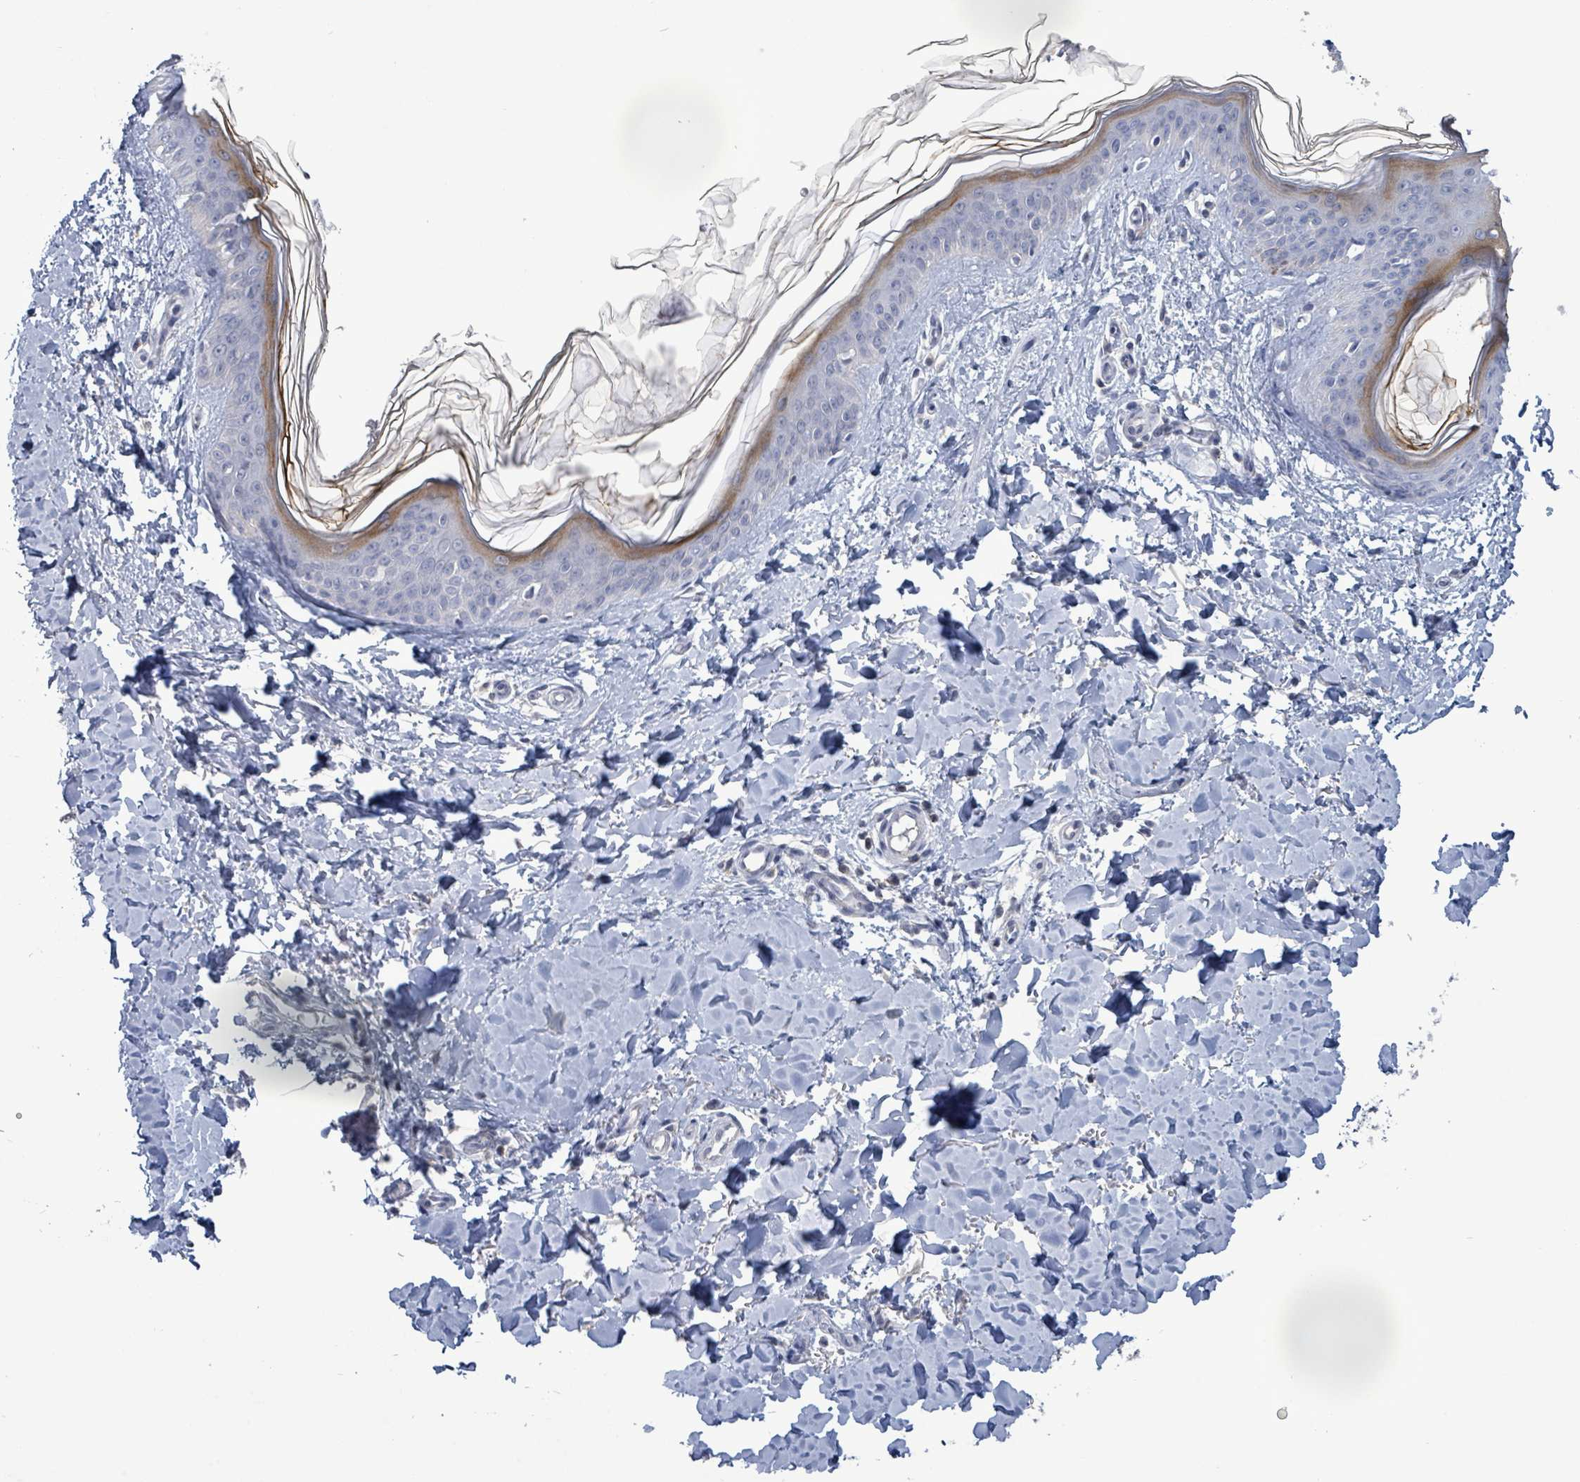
{"staining": {"intensity": "negative", "quantity": "none", "location": "none"}, "tissue": "skin", "cell_type": "Fibroblasts", "image_type": "normal", "snomed": [{"axis": "morphology", "description": "Normal tissue, NOS"}, {"axis": "topography", "description": "Skin"}], "caption": "Image shows no protein staining in fibroblasts of normal skin. The staining is performed using DAB (3,3'-diaminobenzidine) brown chromogen with nuclei counter-stained in using hematoxylin.", "gene": "AMMECR1", "patient": {"sex": "female", "age": 41}}